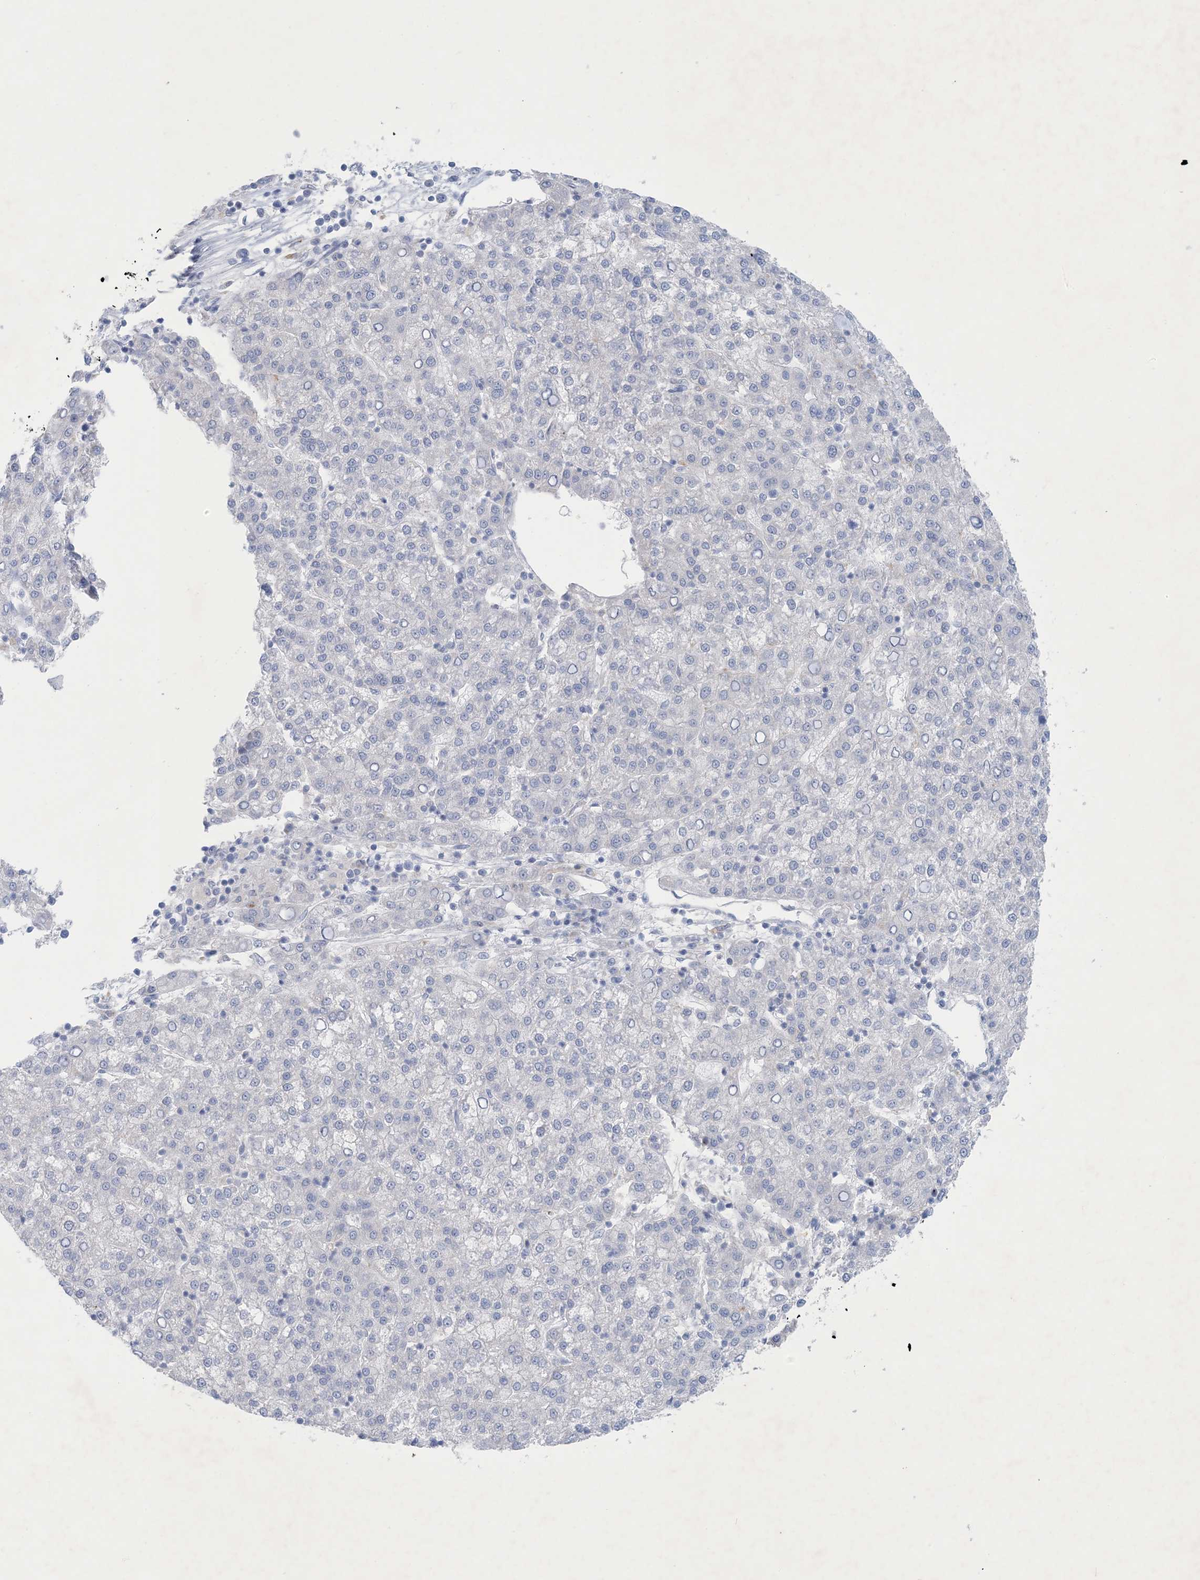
{"staining": {"intensity": "negative", "quantity": "none", "location": "none"}, "tissue": "liver cancer", "cell_type": "Tumor cells", "image_type": "cancer", "snomed": [{"axis": "morphology", "description": "Carcinoma, Hepatocellular, NOS"}, {"axis": "topography", "description": "Liver"}], "caption": "High power microscopy histopathology image of an immunohistochemistry (IHC) micrograph of liver cancer, revealing no significant expression in tumor cells. The staining was performed using DAB (3,3'-diaminobenzidine) to visualize the protein expression in brown, while the nuclei were stained in blue with hematoxylin (Magnification: 20x).", "gene": "GABRG1", "patient": {"sex": "female", "age": 58}}